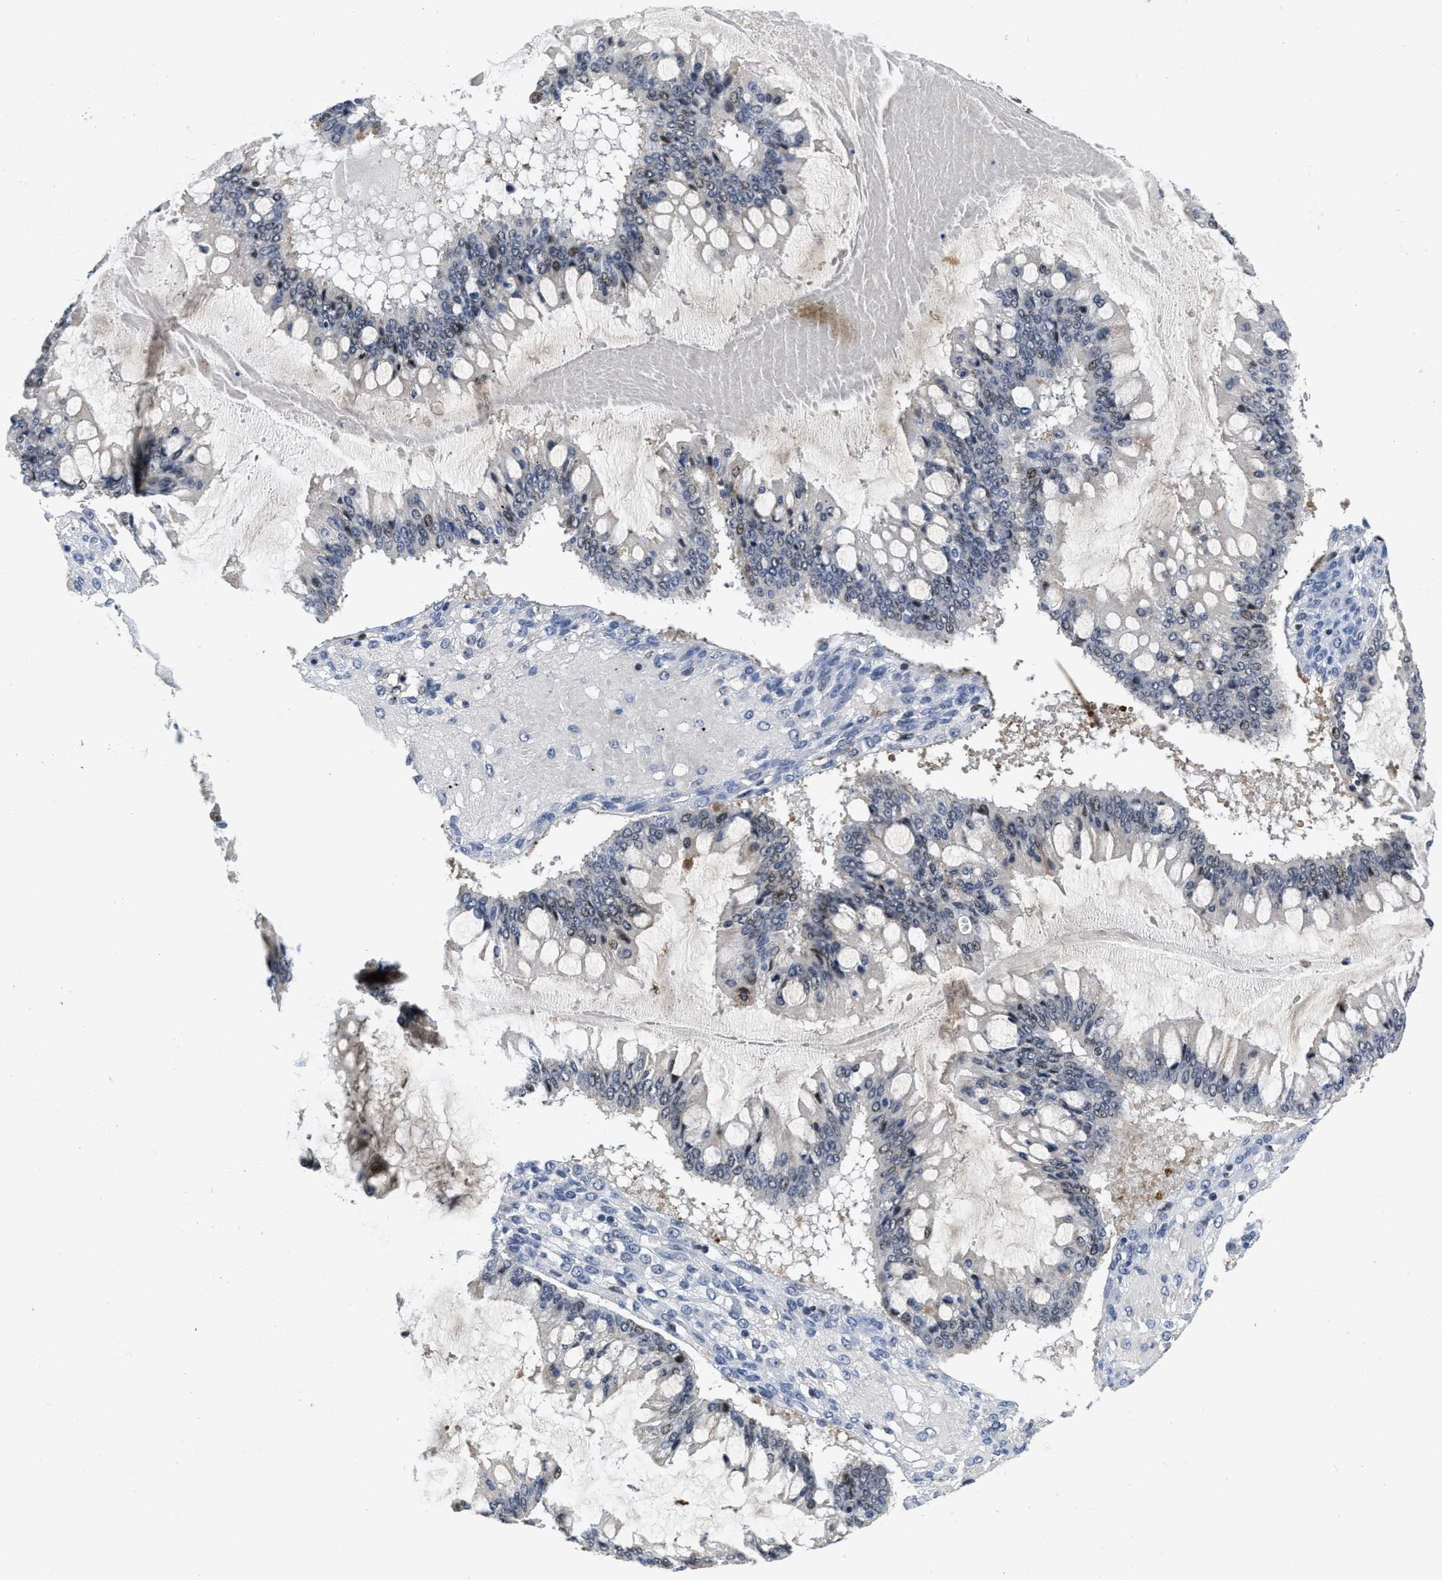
{"staining": {"intensity": "moderate", "quantity": "<25%", "location": "nuclear"}, "tissue": "ovarian cancer", "cell_type": "Tumor cells", "image_type": "cancer", "snomed": [{"axis": "morphology", "description": "Cystadenocarcinoma, mucinous, NOS"}, {"axis": "topography", "description": "Ovary"}], "caption": "IHC photomicrograph of mucinous cystadenocarcinoma (ovarian) stained for a protein (brown), which displays low levels of moderate nuclear expression in about <25% of tumor cells.", "gene": "HIF1A", "patient": {"sex": "female", "age": 73}}